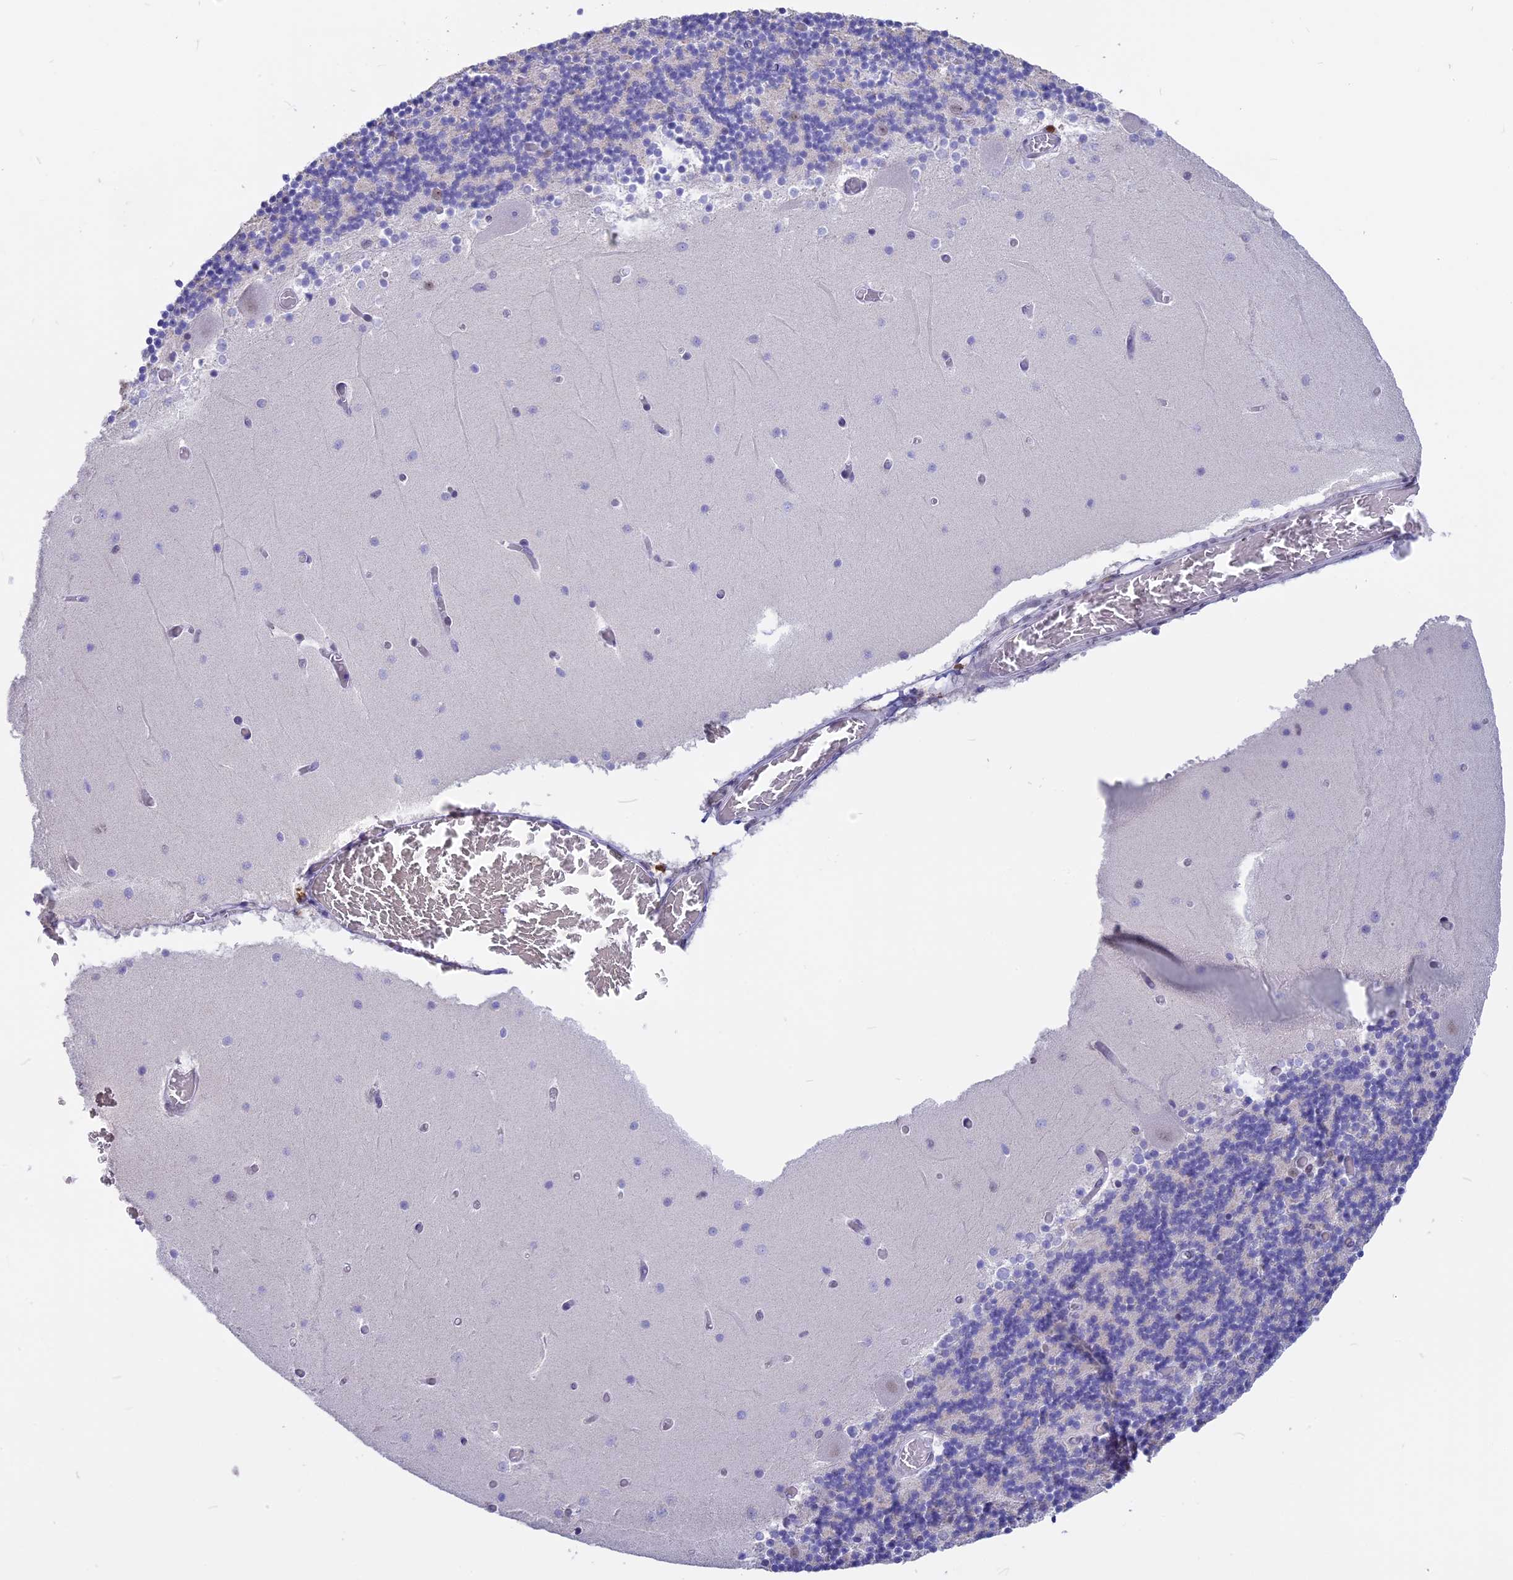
{"staining": {"intensity": "negative", "quantity": "none", "location": "none"}, "tissue": "cerebellum", "cell_type": "Cells in granular layer", "image_type": "normal", "snomed": [{"axis": "morphology", "description": "Normal tissue, NOS"}, {"axis": "topography", "description": "Cerebellum"}], "caption": "IHC photomicrograph of unremarkable cerebellum stained for a protein (brown), which displays no positivity in cells in granular layer.", "gene": "SETD2", "patient": {"sex": "female", "age": 28}}